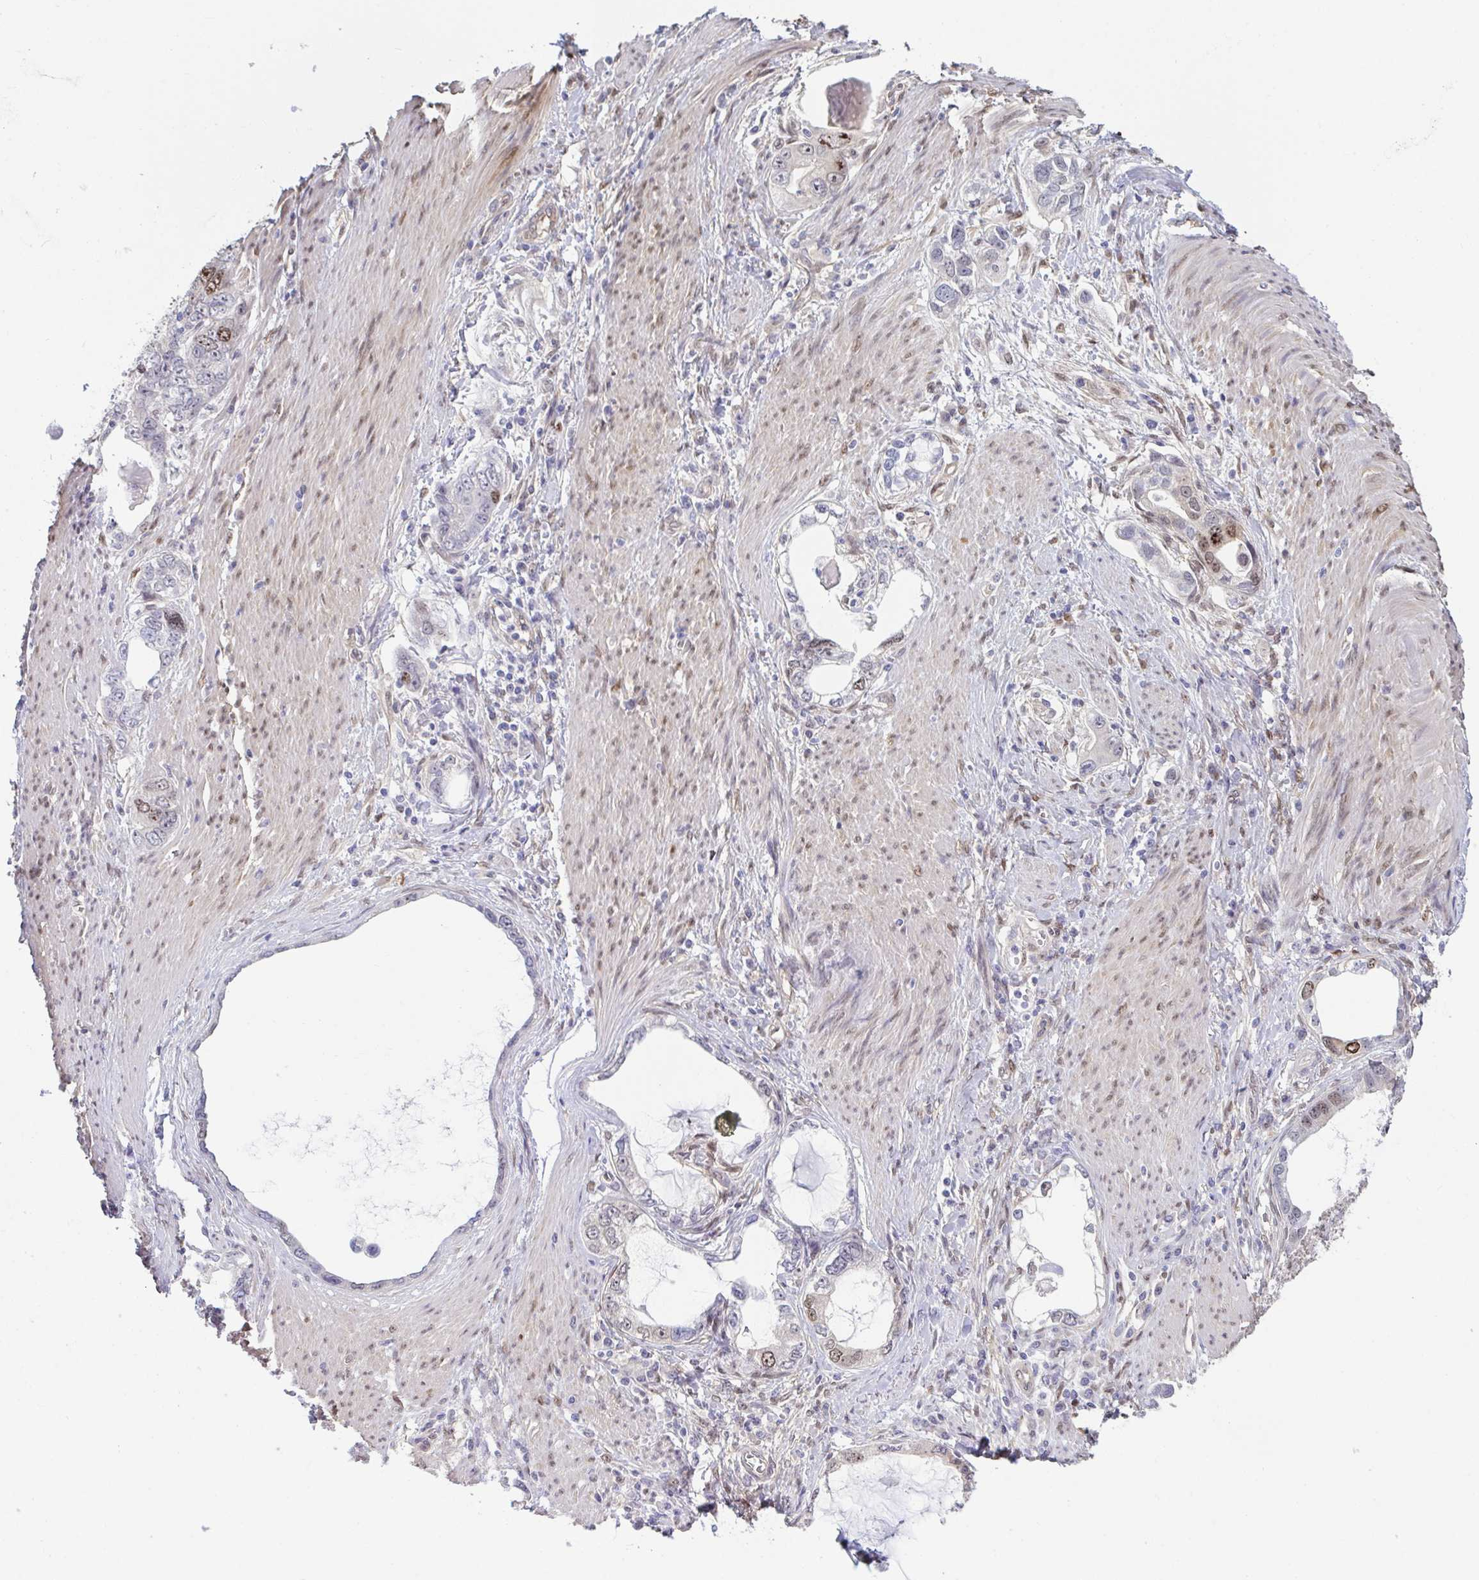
{"staining": {"intensity": "moderate", "quantity": "<25%", "location": "nuclear"}, "tissue": "stomach cancer", "cell_type": "Tumor cells", "image_type": "cancer", "snomed": [{"axis": "morphology", "description": "Adenocarcinoma, NOS"}, {"axis": "topography", "description": "Stomach, lower"}], "caption": "High-power microscopy captured an immunohistochemistry histopathology image of stomach adenocarcinoma, revealing moderate nuclear positivity in approximately <25% of tumor cells.", "gene": "SETD7", "patient": {"sex": "female", "age": 93}}